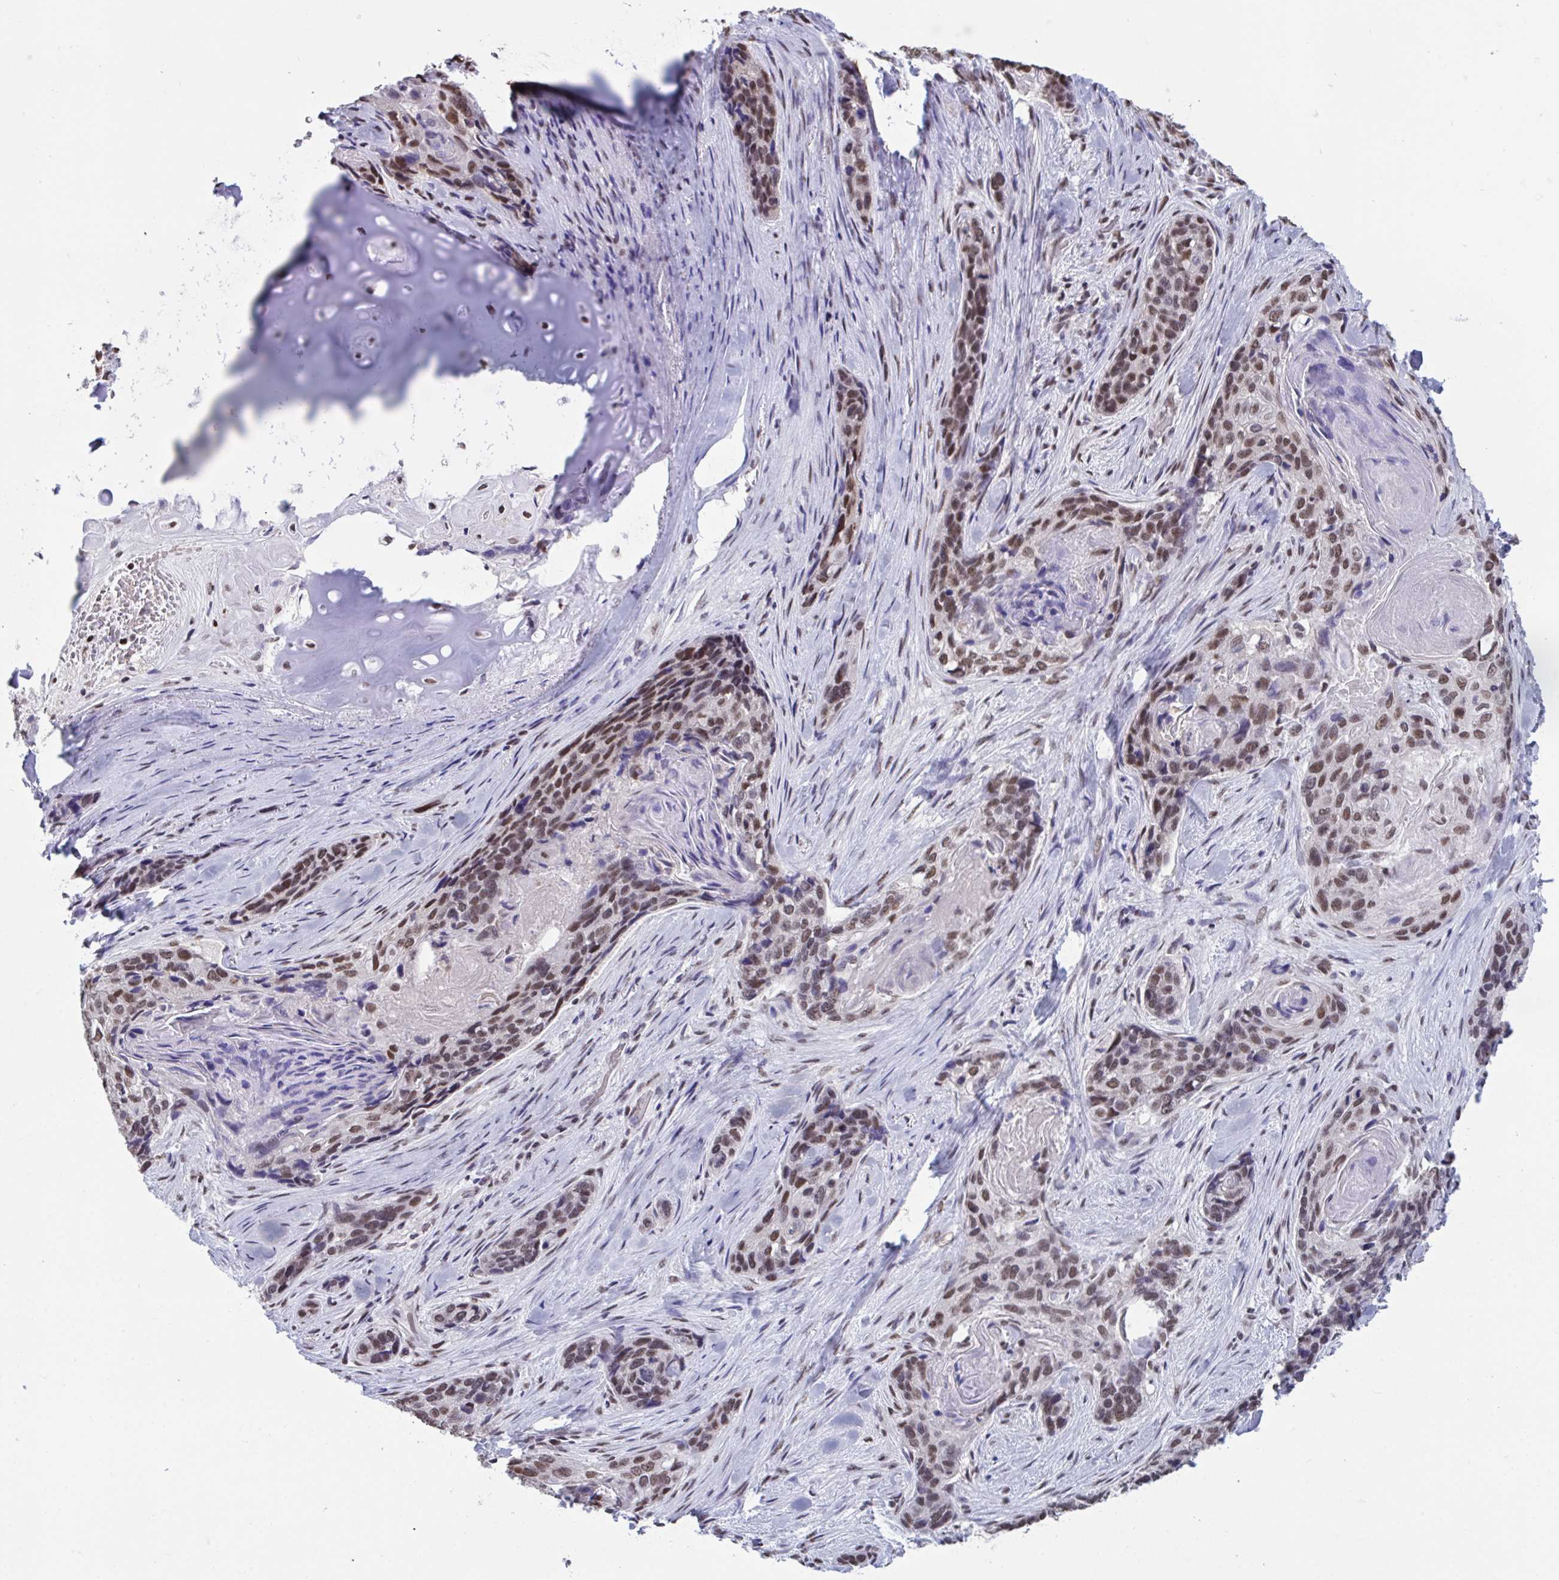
{"staining": {"intensity": "moderate", "quantity": ">75%", "location": "nuclear"}, "tissue": "lung cancer", "cell_type": "Tumor cells", "image_type": "cancer", "snomed": [{"axis": "morphology", "description": "Squamous cell carcinoma, NOS"}, {"axis": "morphology", "description": "Squamous cell carcinoma, metastatic, NOS"}, {"axis": "topography", "description": "Lymph node"}, {"axis": "topography", "description": "Lung"}], "caption": "Brown immunohistochemical staining in human lung cancer (squamous cell carcinoma) displays moderate nuclear expression in about >75% of tumor cells.", "gene": "HNRNPDL", "patient": {"sex": "male", "age": 41}}